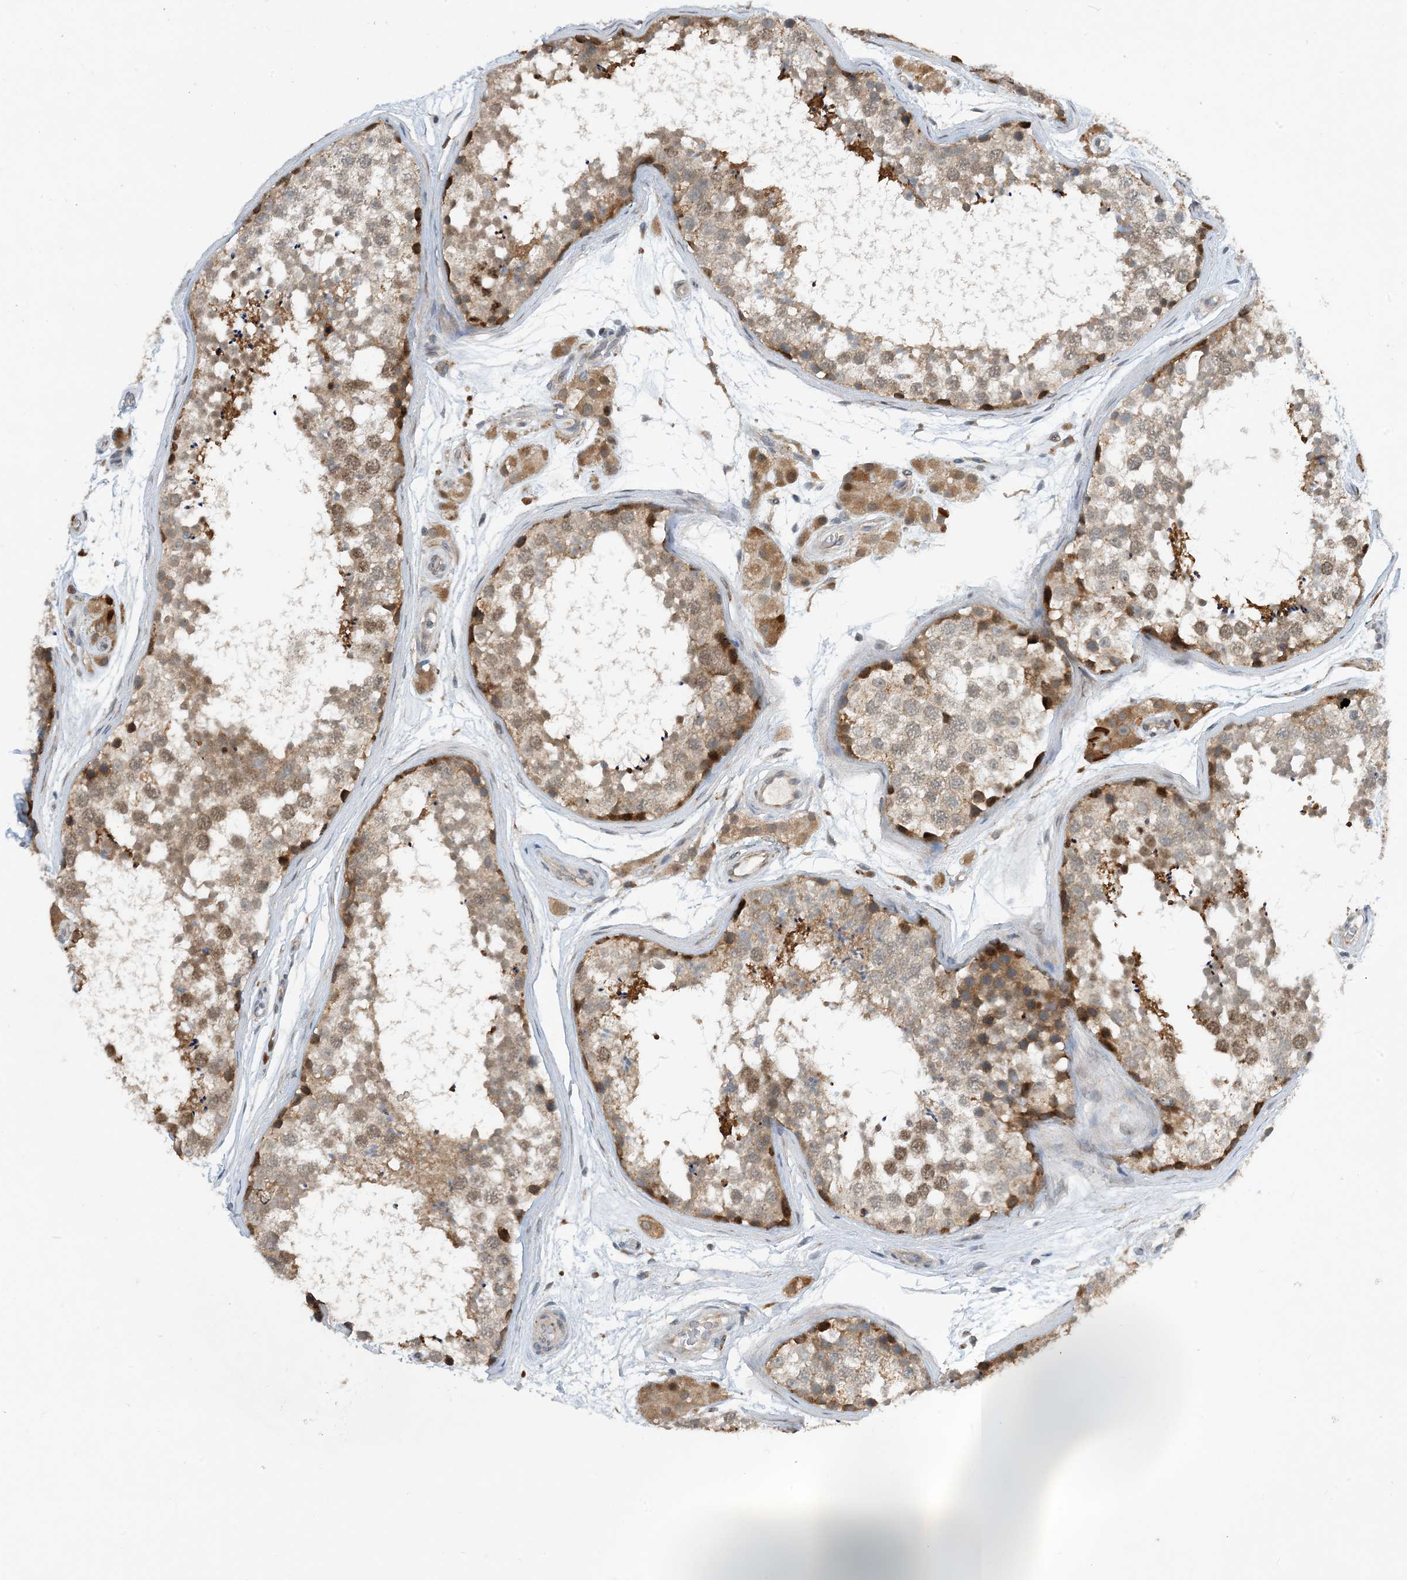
{"staining": {"intensity": "moderate", "quantity": "25%-75%", "location": "cytoplasmic/membranous,nuclear"}, "tissue": "testis", "cell_type": "Cells in seminiferous ducts", "image_type": "normal", "snomed": [{"axis": "morphology", "description": "Normal tissue, NOS"}, {"axis": "topography", "description": "Testis"}], "caption": "About 25%-75% of cells in seminiferous ducts in unremarkable human testis show moderate cytoplasmic/membranous,nuclear protein positivity as visualized by brown immunohistochemical staining.", "gene": "PHOSPHO2", "patient": {"sex": "male", "age": 56}}